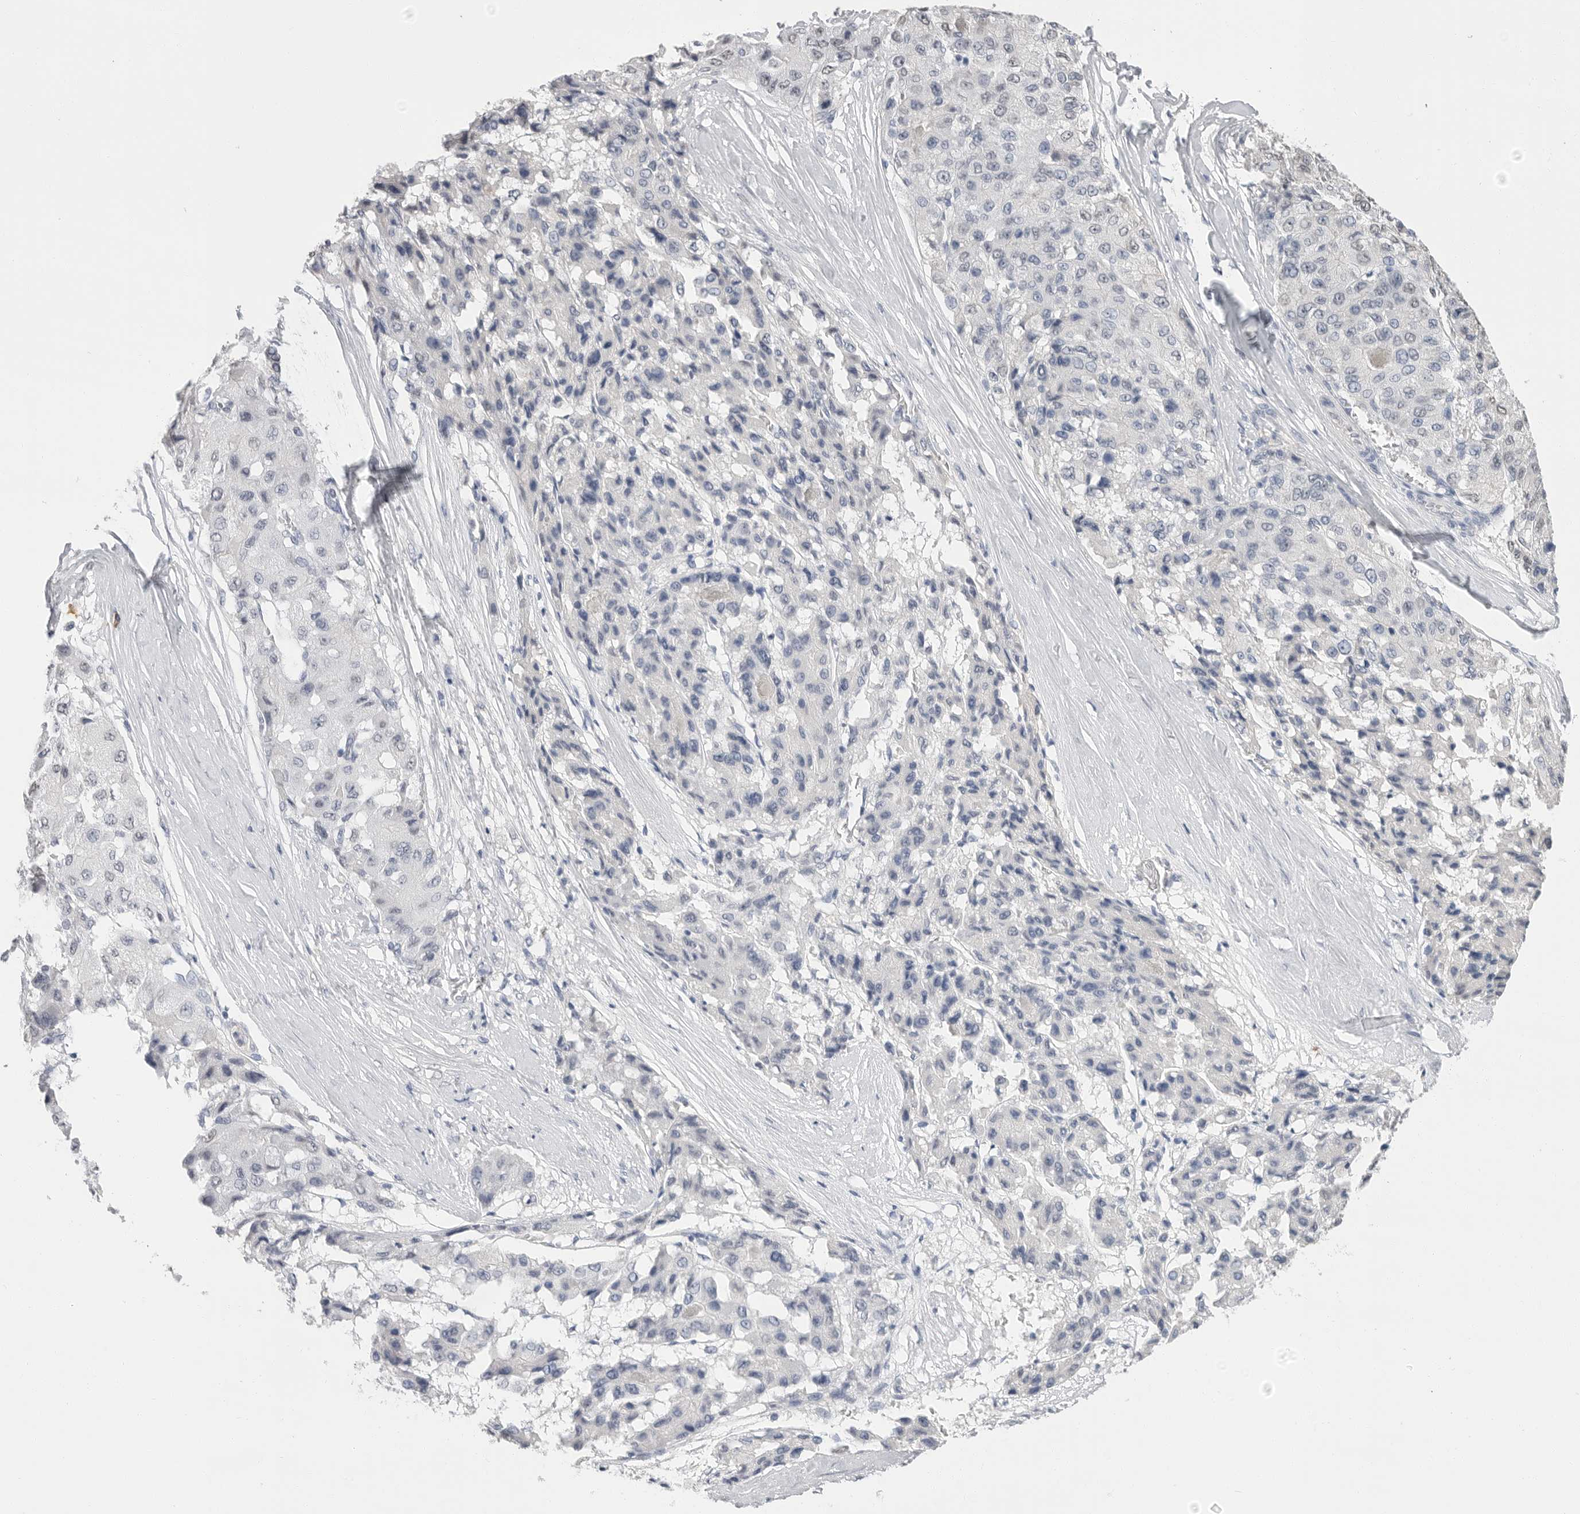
{"staining": {"intensity": "negative", "quantity": "none", "location": "none"}, "tissue": "liver cancer", "cell_type": "Tumor cells", "image_type": "cancer", "snomed": [{"axis": "morphology", "description": "Carcinoma, Hepatocellular, NOS"}, {"axis": "topography", "description": "Liver"}], "caption": "DAB immunohistochemical staining of liver hepatocellular carcinoma displays no significant expression in tumor cells.", "gene": "ARHGEF10", "patient": {"sex": "male", "age": 80}}